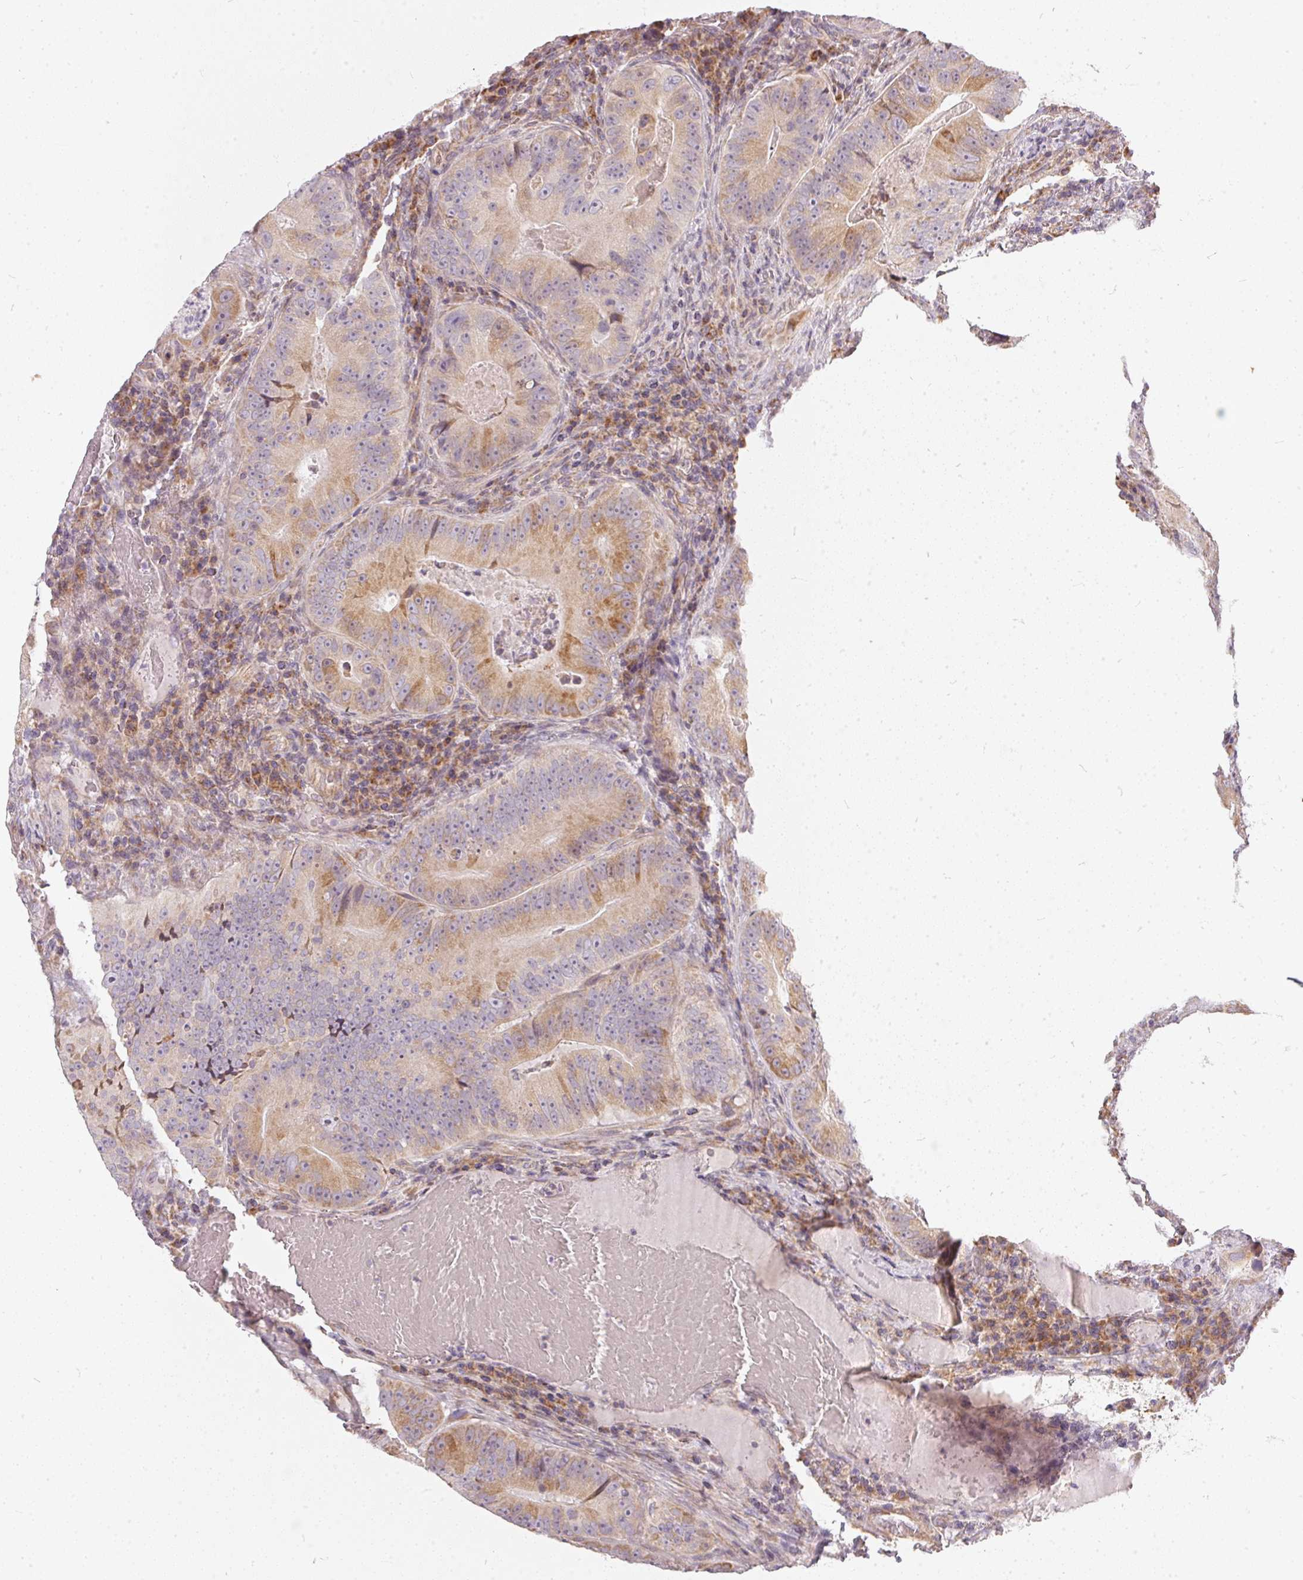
{"staining": {"intensity": "moderate", "quantity": "25%-75%", "location": "cytoplasmic/membranous"}, "tissue": "colorectal cancer", "cell_type": "Tumor cells", "image_type": "cancer", "snomed": [{"axis": "morphology", "description": "Adenocarcinoma, NOS"}, {"axis": "topography", "description": "Colon"}], "caption": "Immunohistochemistry (DAB) staining of human adenocarcinoma (colorectal) reveals moderate cytoplasmic/membranous protein expression in approximately 25%-75% of tumor cells. (DAB = brown stain, brightfield microscopy at high magnification).", "gene": "VWA5B2", "patient": {"sex": "female", "age": 86}}